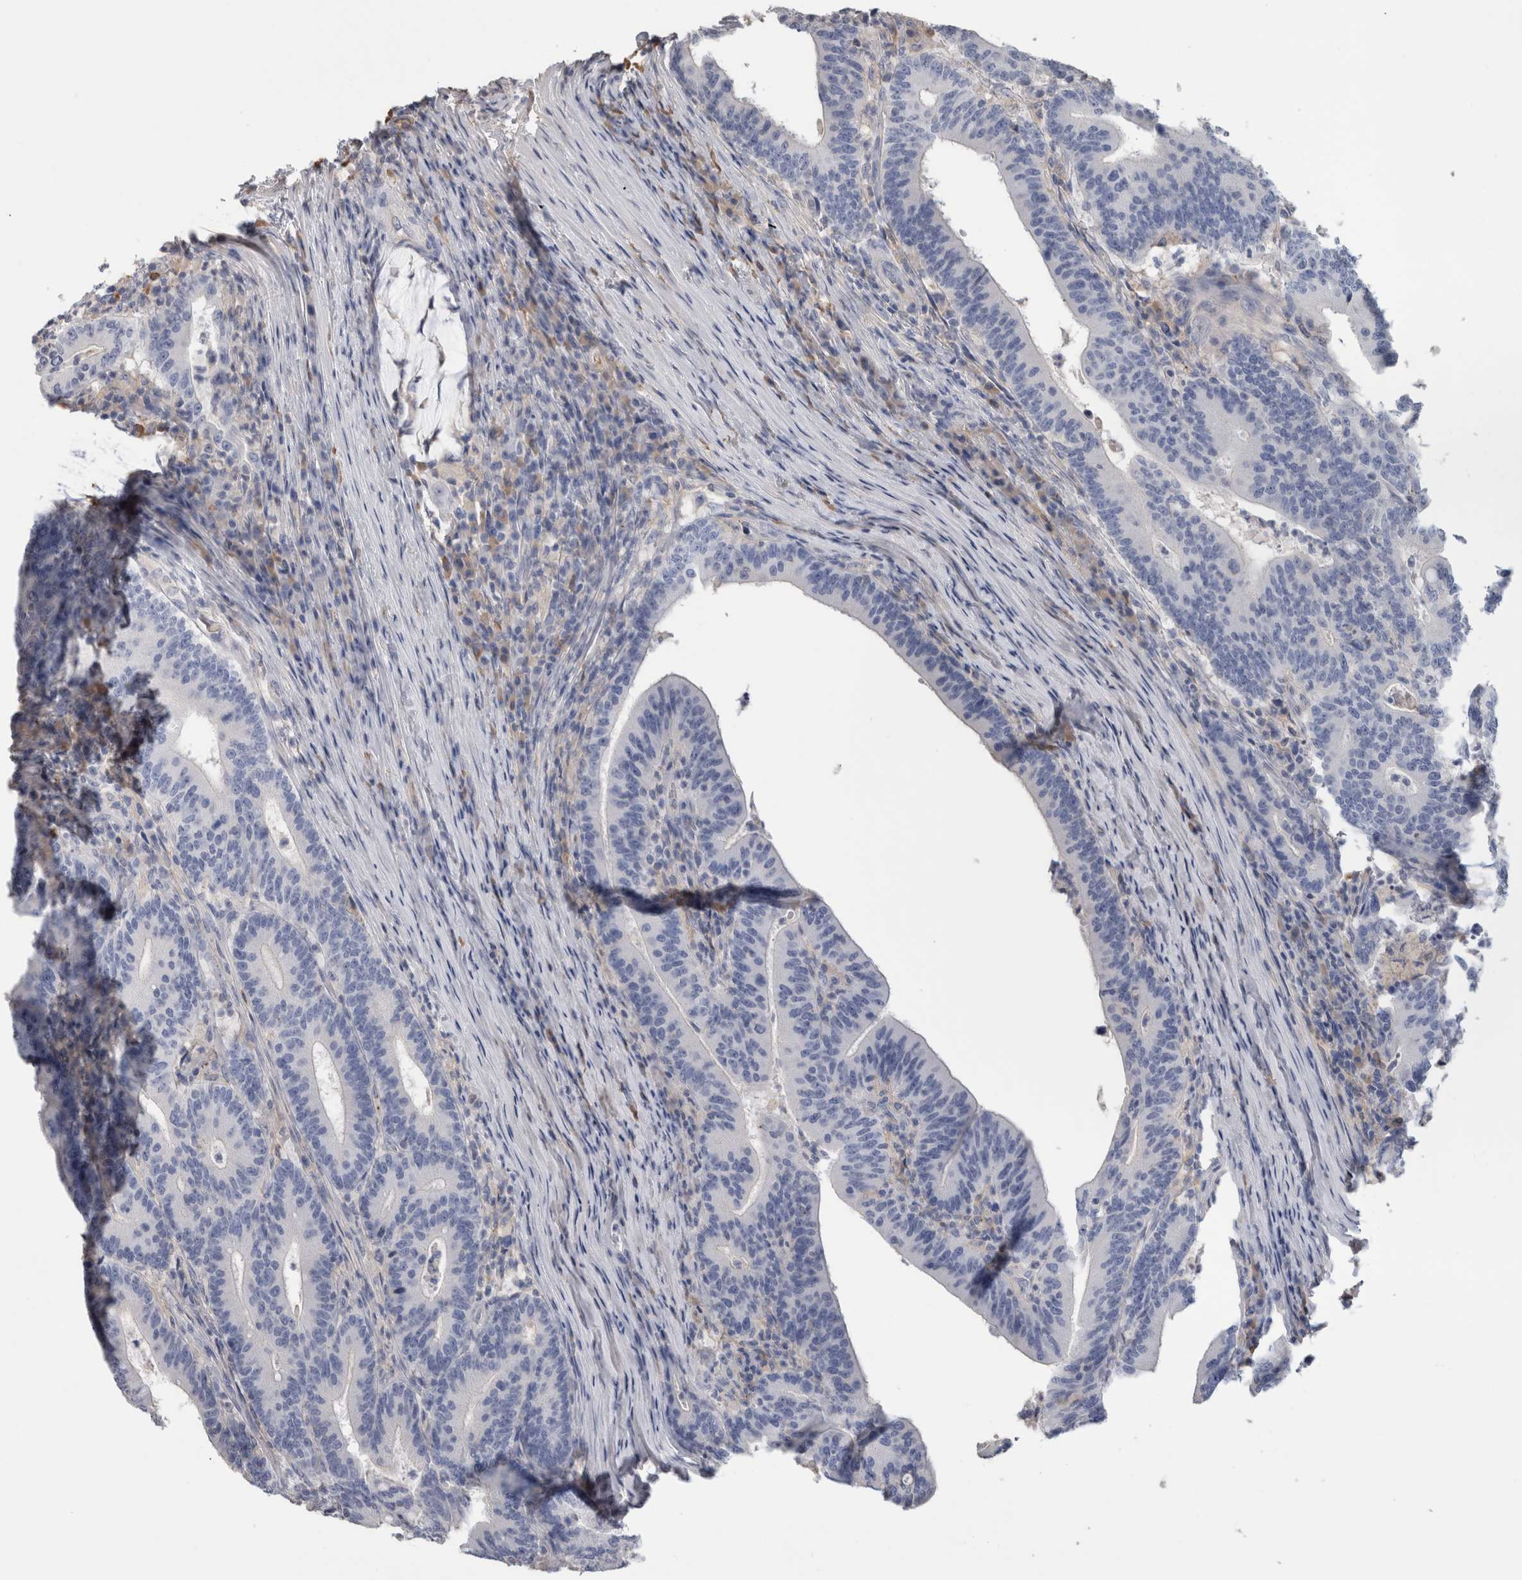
{"staining": {"intensity": "negative", "quantity": "none", "location": "none"}, "tissue": "colorectal cancer", "cell_type": "Tumor cells", "image_type": "cancer", "snomed": [{"axis": "morphology", "description": "Adenocarcinoma, NOS"}, {"axis": "topography", "description": "Colon"}], "caption": "Immunohistochemical staining of human colorectal adenocarcinoma reveals no significant positivity in tumor cells. The staining was performed using DAB to visualize the protein expression in brown, while the nuclei were stained in blue with hematoxylin (Magnification: 20x).", "gene": "SCRN1", "patient": {"sex": "female", "age": 66}}